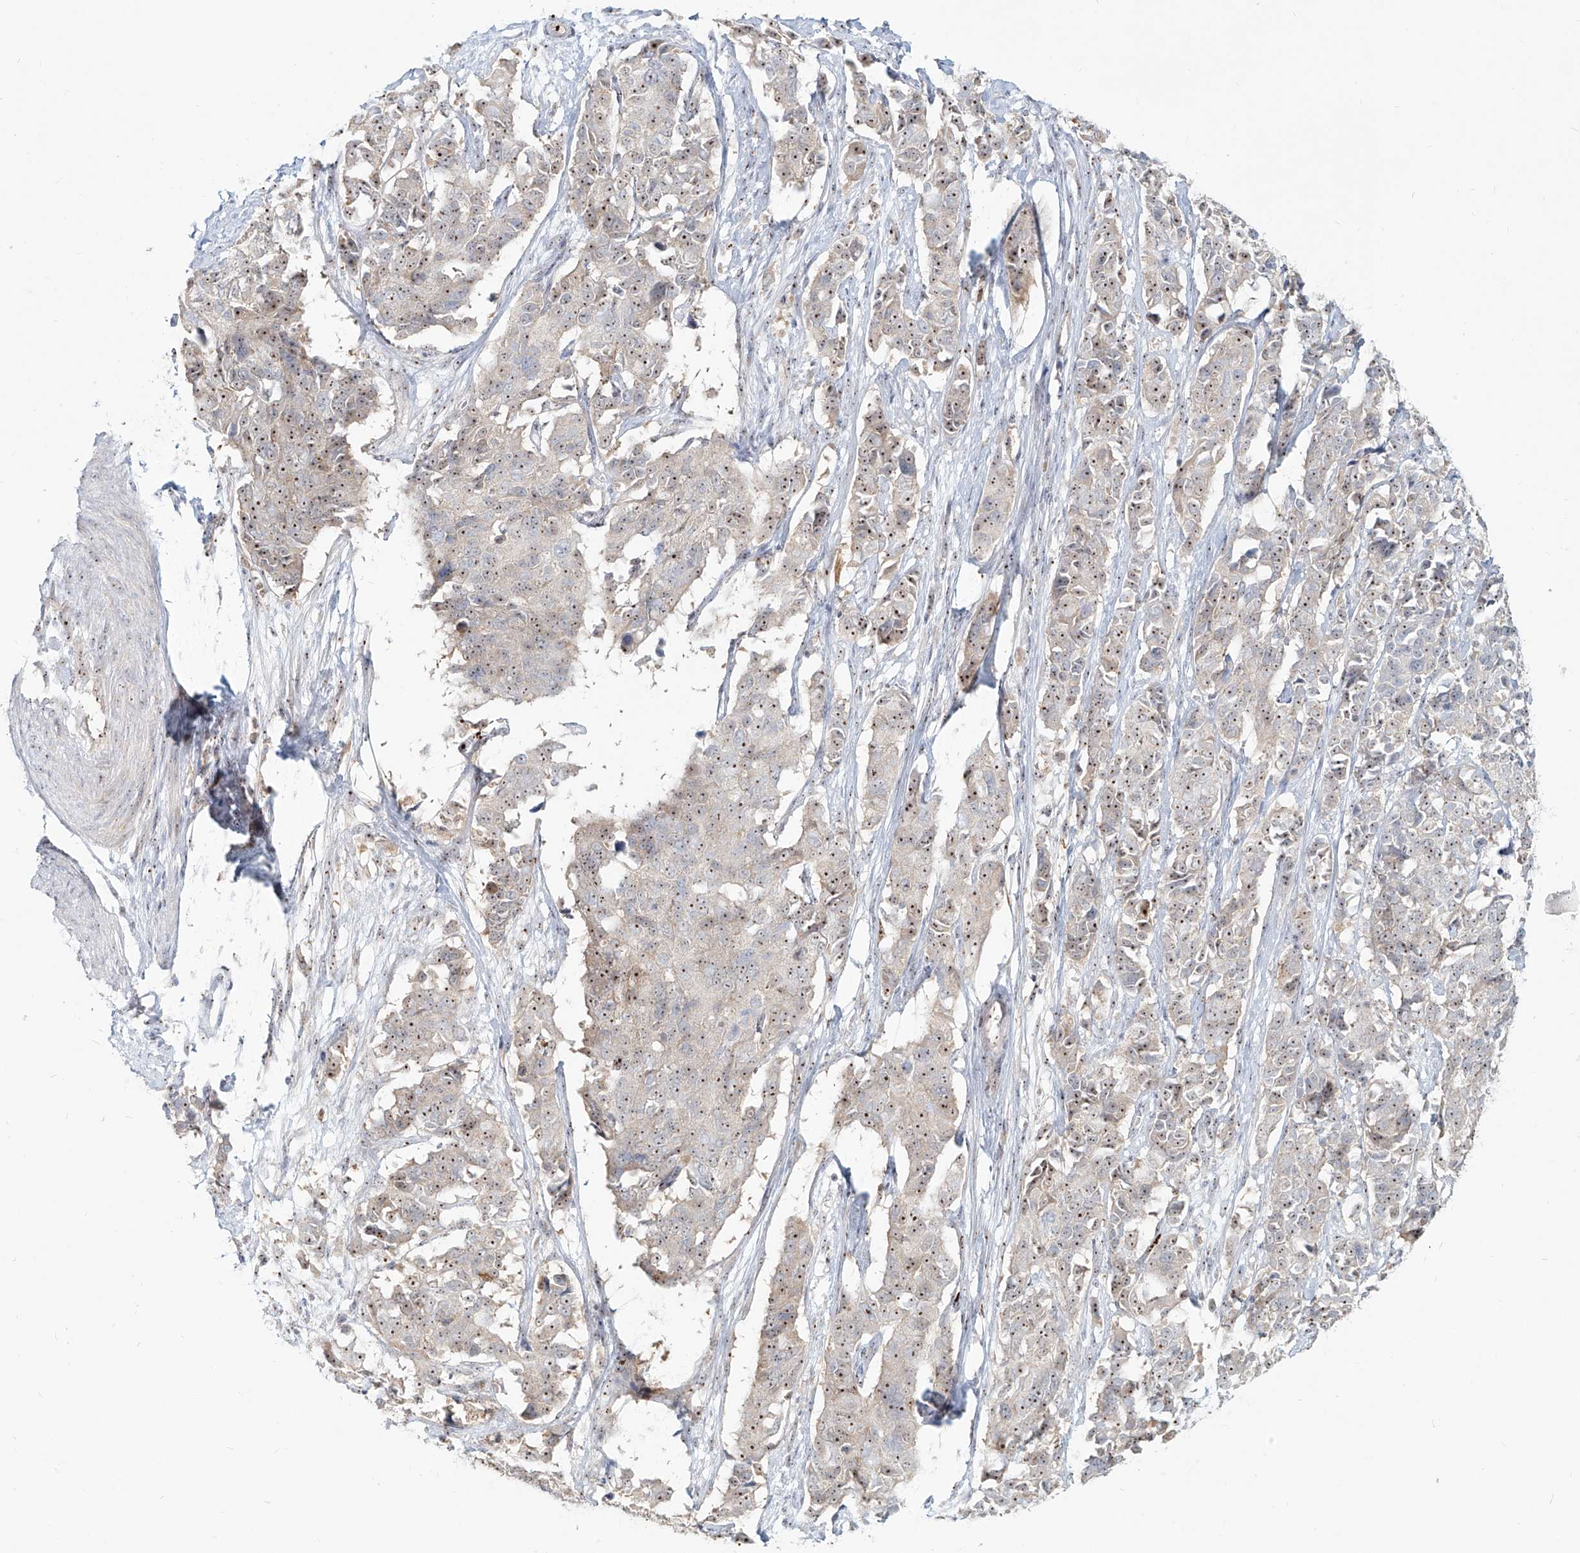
{"staining": {"intensity": "moderate", "quantity": "25%-75%", "location": "nuclear"}, "tissue": "cervical cancer", "cell_type": "Tumor cells", "image_type": "cancer", "snomed": [{"axis": "morphology", "description": "Normal tissue, NOS"}, {"axis": "morphology", "description": "Squamous cell carcinoma, NOS"}, {"axis": "topography", "description": "Cervix"}], "caption": "Moderate nuclear staining for a protein is present in approximately 25%-75% of tumor cells of squamous cell carcinoma (cervical) using IHC.", "gene": "BYSL", "patient": {"sex": "female", "age": 35}}